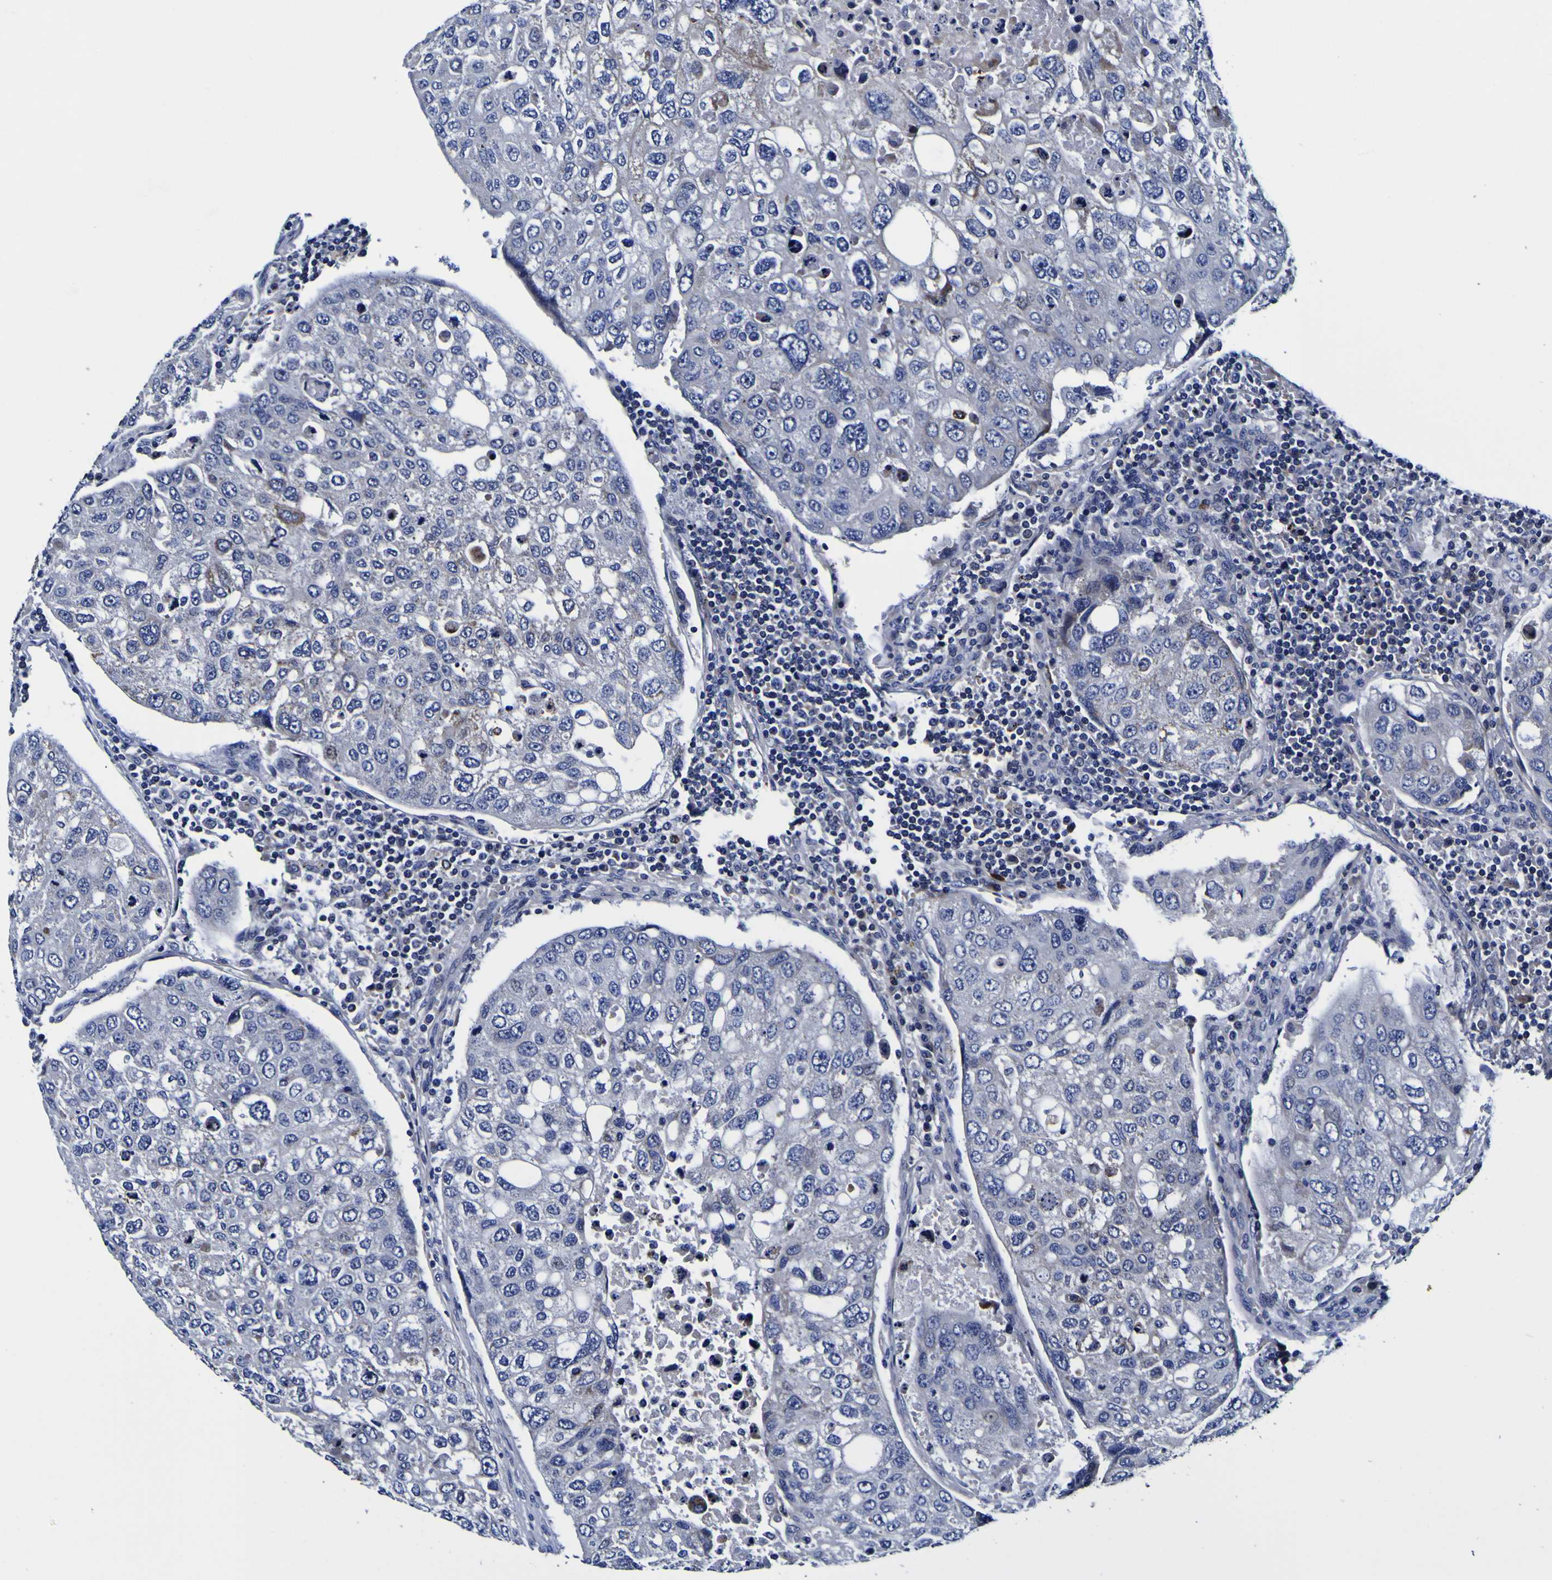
{"staining": {"intensity": "weak", "quantity": "<25%", "location": "cytoplasmic/membranous"}, "tissue": "urothelial cancer", "cell_type": "Tumor cells", "image_type": "cancer", "snomed": [{"axis": "morphology", "description": "Urothelial carcinoma, High grade"}, {"axis": "topography", "description": "Lymph node"}, {"axis": "topography", "description": "Urinary bladder"}], "caption": "The IHC image has no significant expression in tumor cells of urothelial carcinoma (high-grade) tissue.", "gene": "PDLIM4", "patient": {"sex": "male", "age": 51}}